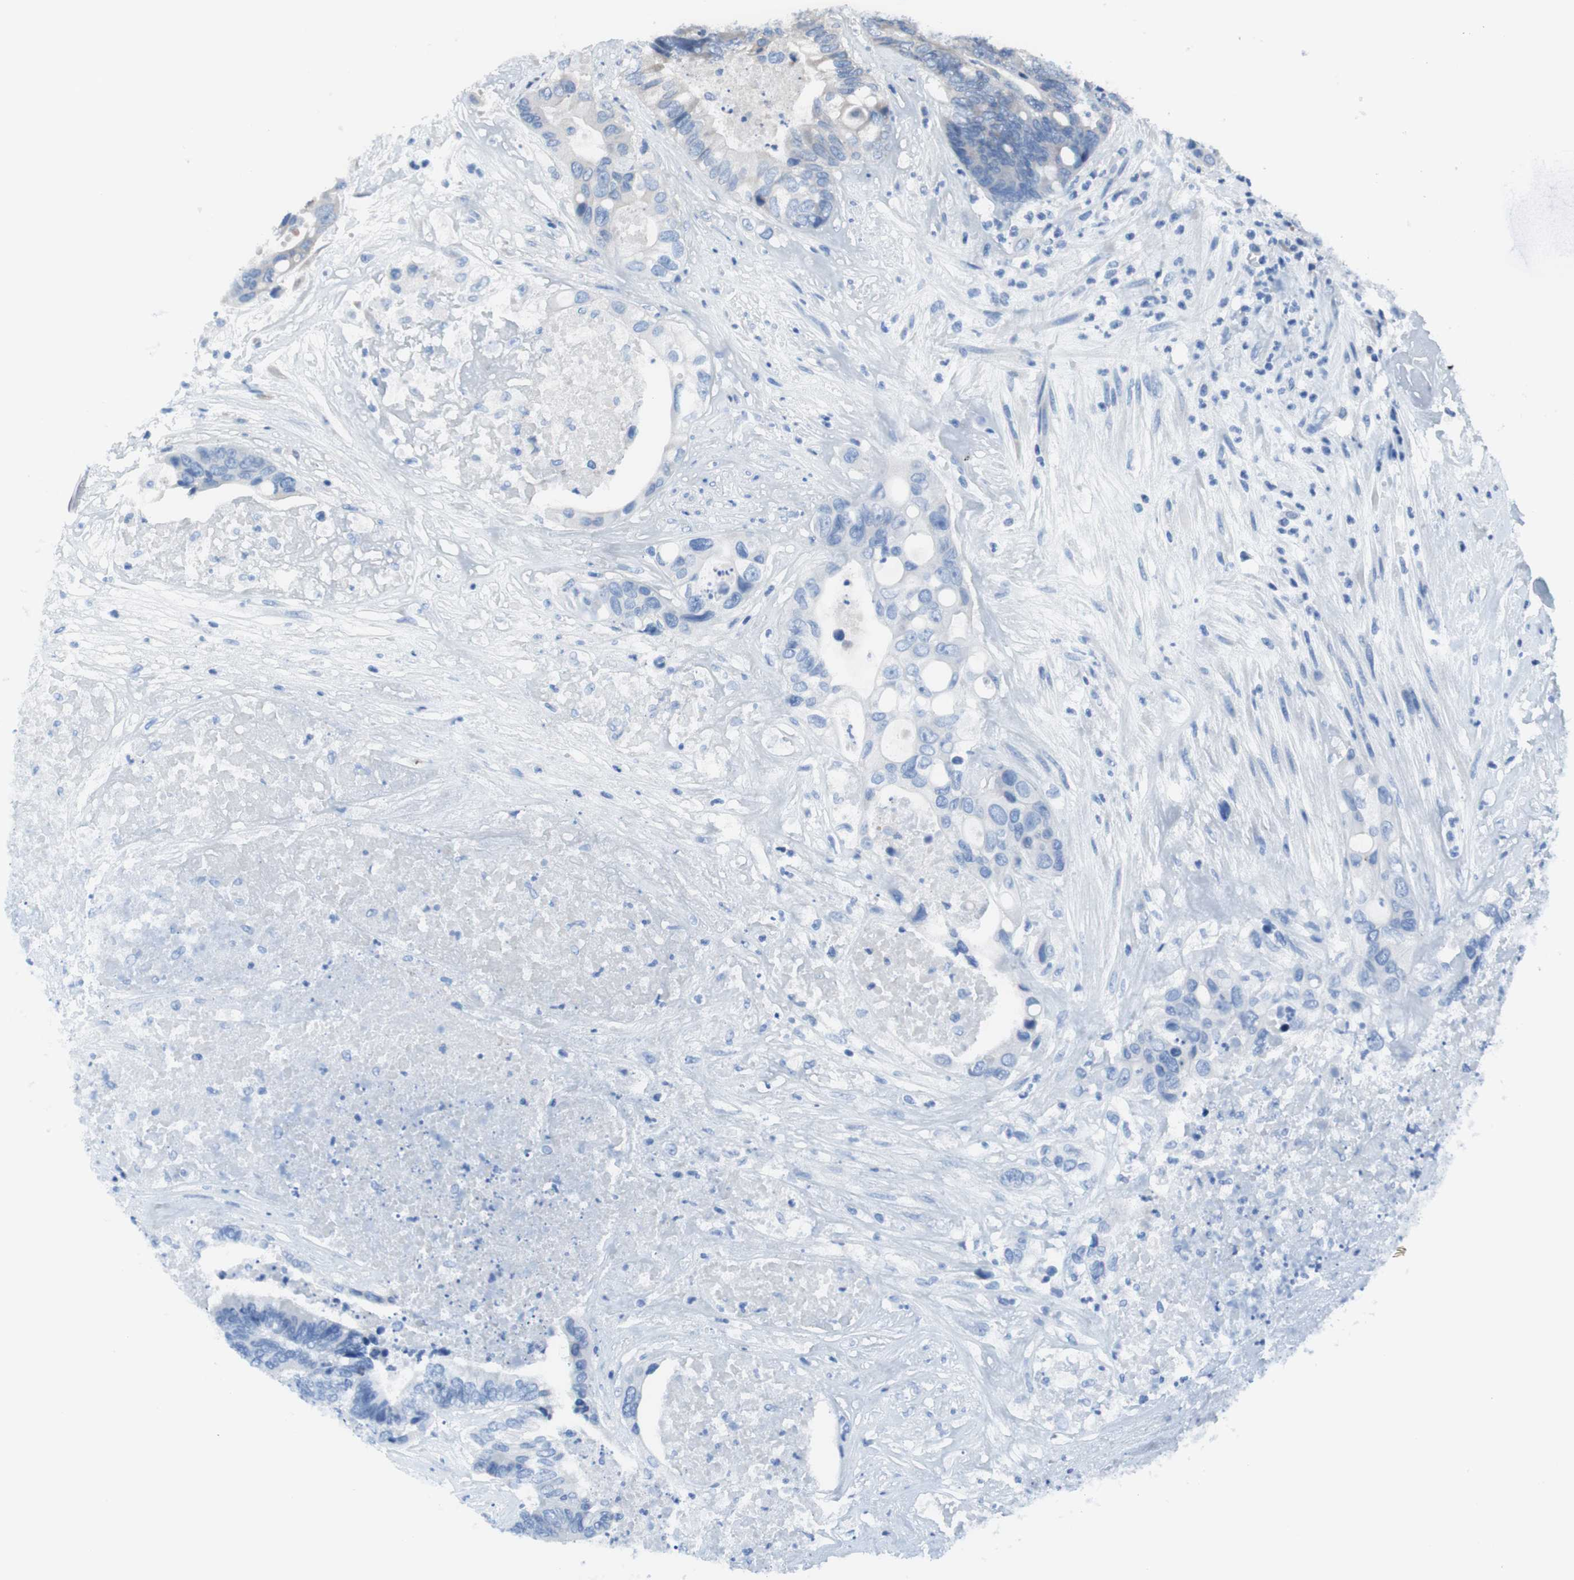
{"staining": {"intensity": "negative", "quantity": "none", "location": "none"}, "tissue": "colorectal cancer", "cell_type": "Tumor cells", "image_type": "cancer", "snomed": [{"axis": "morphology", "description": "Adenocarcinoma, NOS"}, {"axis": "topography", "description": "Rectum"}], "caption": "IHC of human colorectal adenocarcinoma demonstrates no staining in tumor cells.", "gene": "KANSL1", "patient": {"sex": "male", "age": 55}}